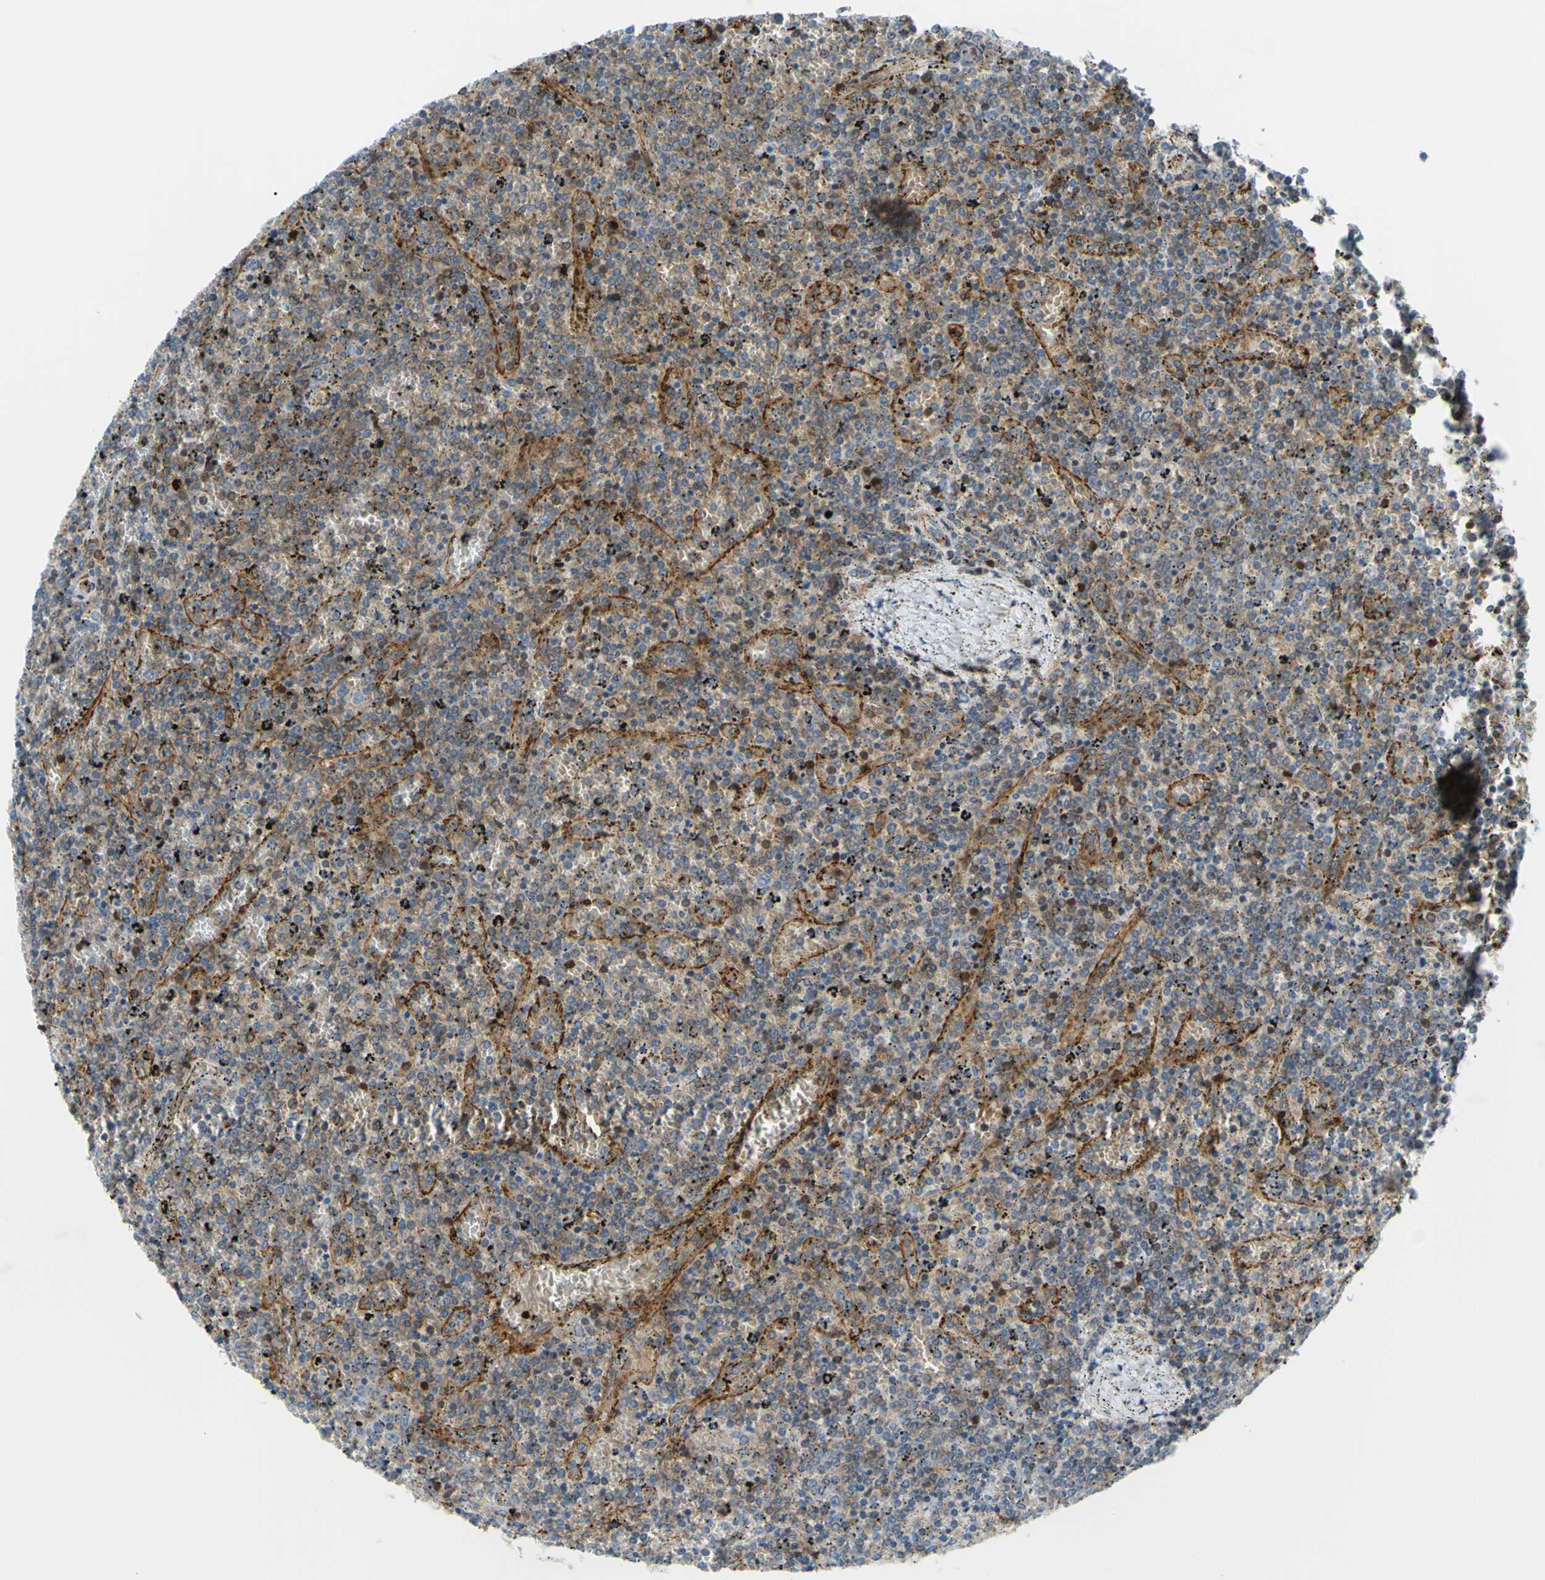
{"staining": {"intensity": "weak", "quantity": "25%-75%", "location": "cytoplasmic/membranous"}, "tissue": "lymphoma", "cell_type": "Tumor cells", "image_type": "cancer", "snomed": [{"axis": "morphology", "description": "Malignant lymphoma, non-Hodgkin's type, Low grade"}, {"axis": "topography", "description": "Spleen"}], "caption": "A low amount of weak cytoplasmic/membranous expression is appreciated in about 25%-75% of tumor cells in malignant lymphoma, non-Hodgkin's type (low-grade) tissue.", "gene": "PAK2", "patient": {"sex": "female", "age": 77}}